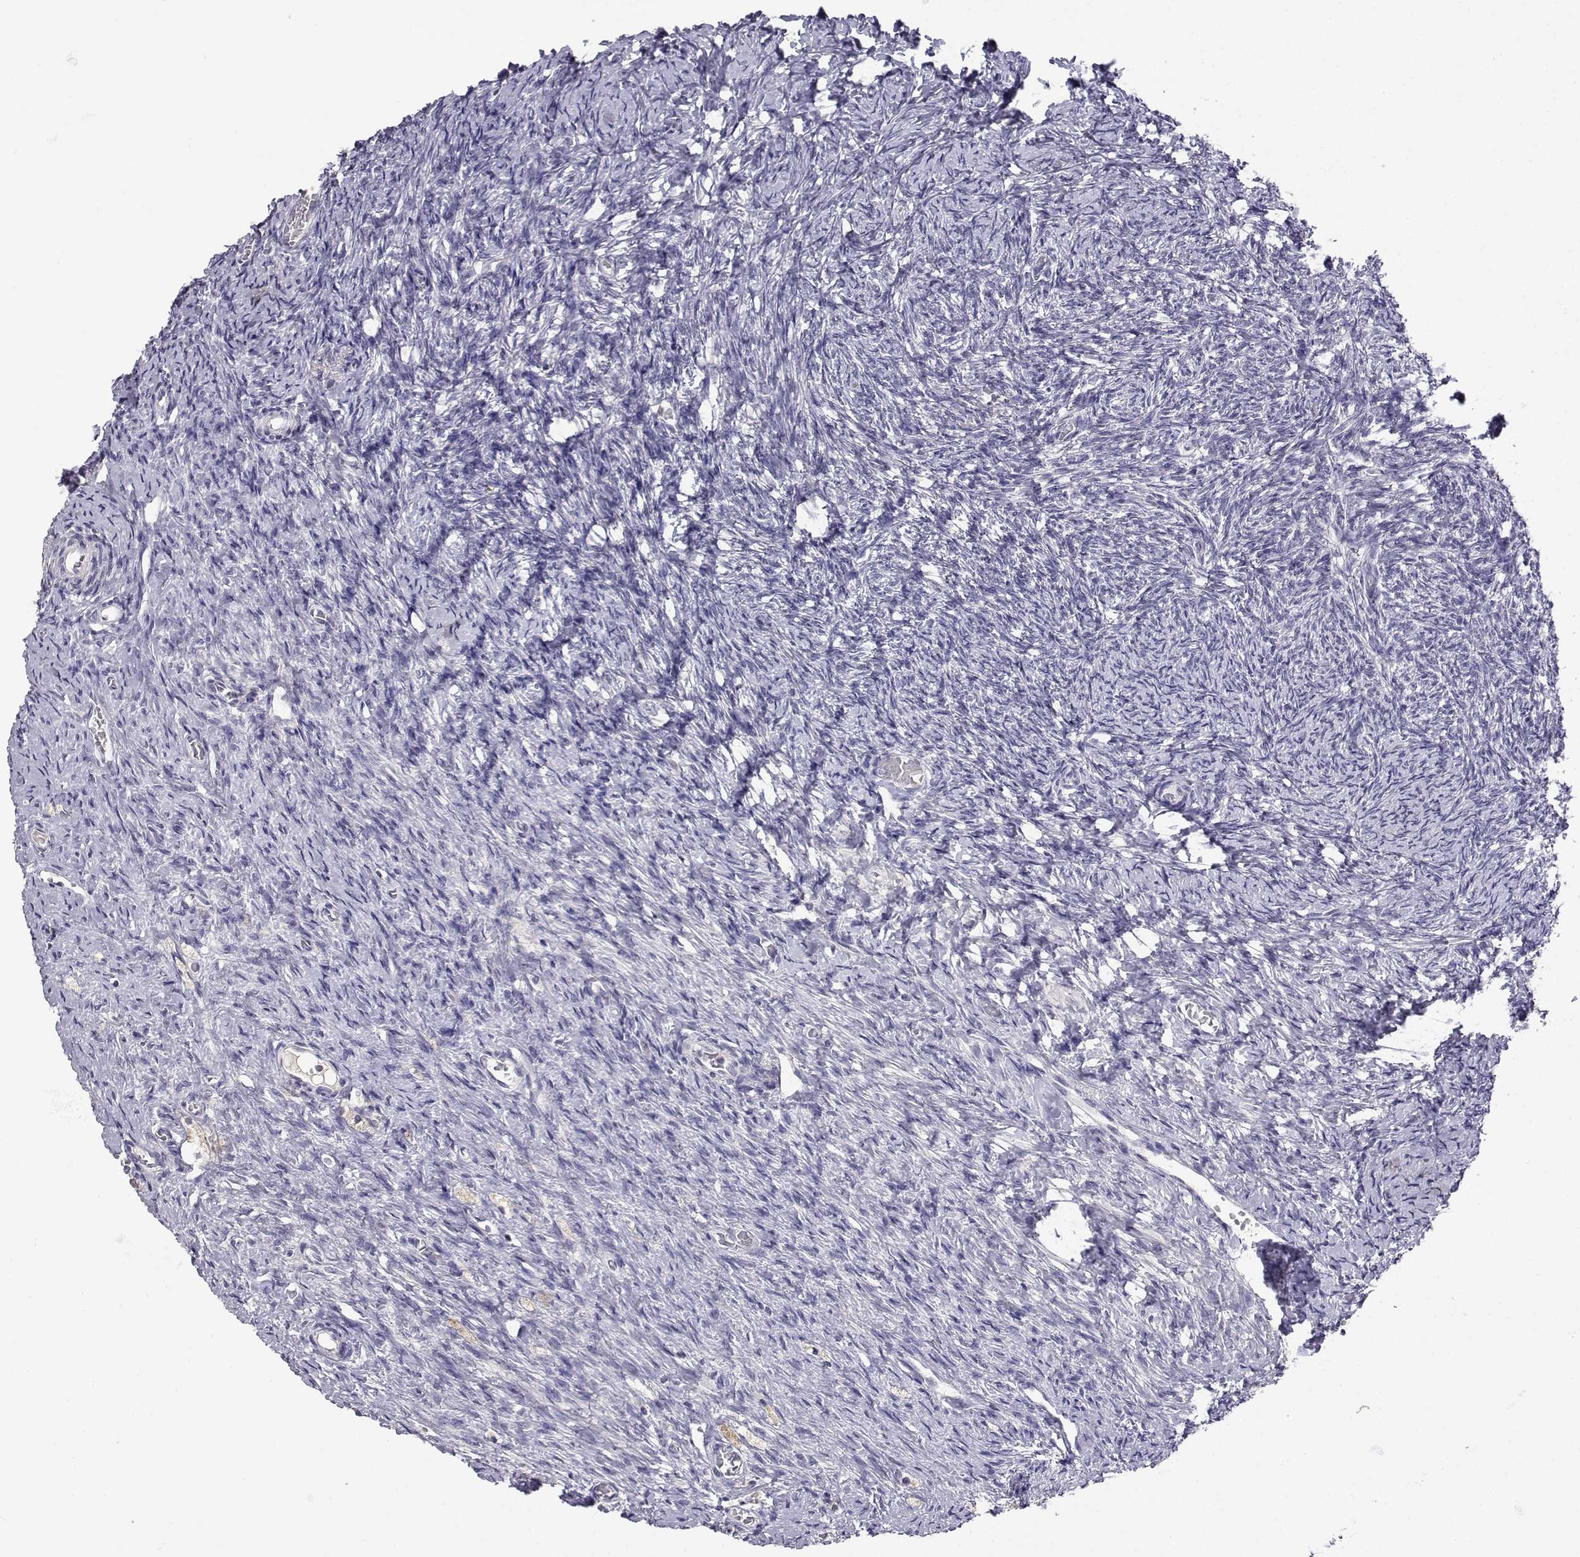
{"staining": {"intensity": "negative", "quantity": "none", "location": "none"}, "tissue": "ovary", "cell_type": "Follicle cells", "image_type": "normal", "snomed": [{"axis": "morphology", "description": "Normal tissue, NOS"}, {"axis": "topography", "description": "Ovary"}], "caption": "The image demonstrates no significant positivity in follicle cells of ovary.", "gene": "SLC6A3", "patient": {"sex": "female", "age": 39}}